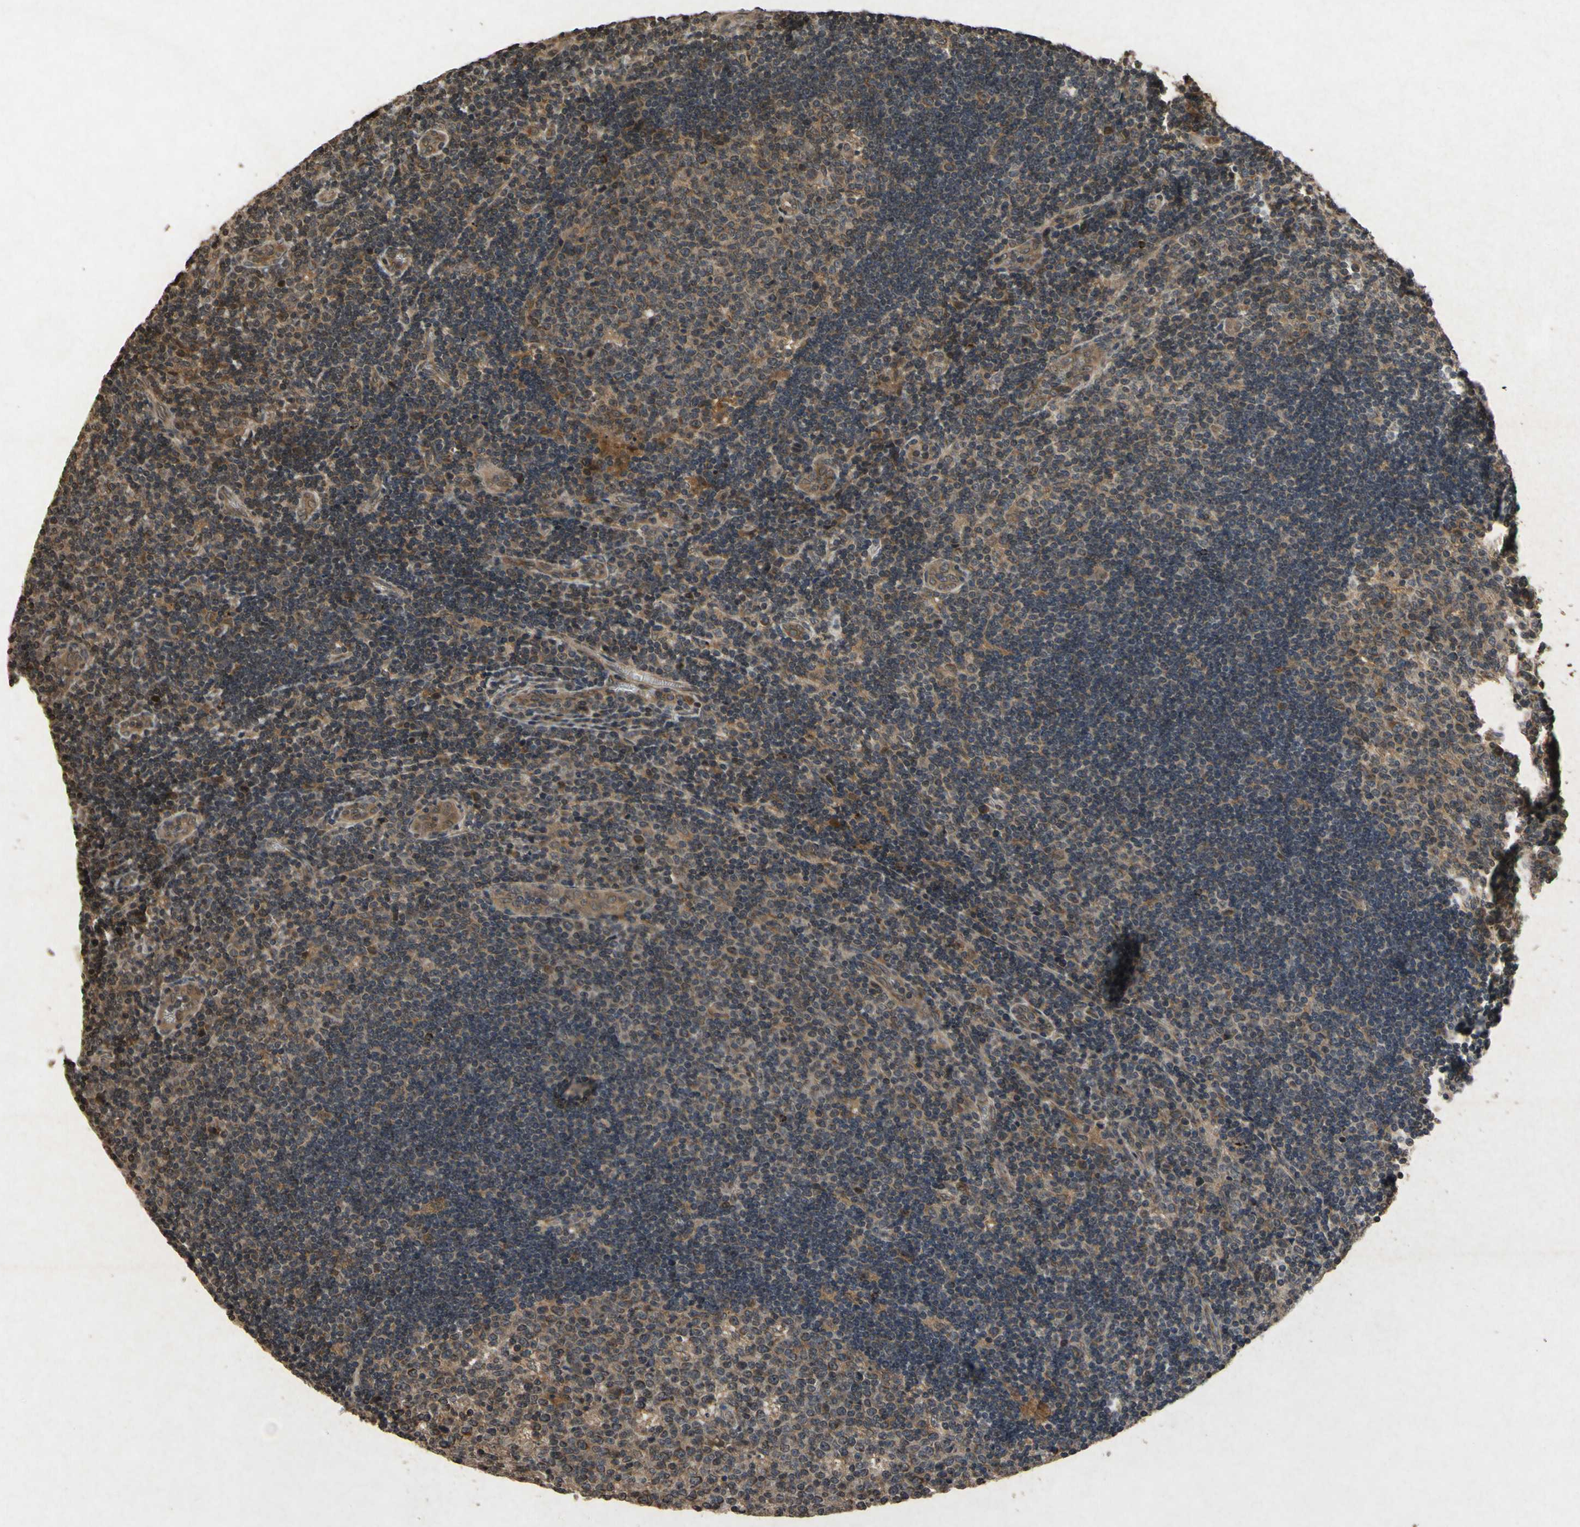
{"staining": {"intensity": "moderate", "quantity": ">75%", "location": "cytoplasmic/membranous"}, "tissue": "lymph node", "cell_type": "Germinal center cells", "image_type": "normal", "snomed": [{"axis": "morphology", "description": "Normal tissue, NOS"}, {"axis": "topography", "description": "Lymph node"}, {"axis": "topography", "description": "Salivary gland"}], "caption": "Moderate cytoplasmic/membranous expression for a protein is present in about >75% of germinal center cells of unremarkable lymph node using immunohistochemistry (IHC).", "gene": "ATP6V1H", "patient": {"sex": "male", "age": 8}}